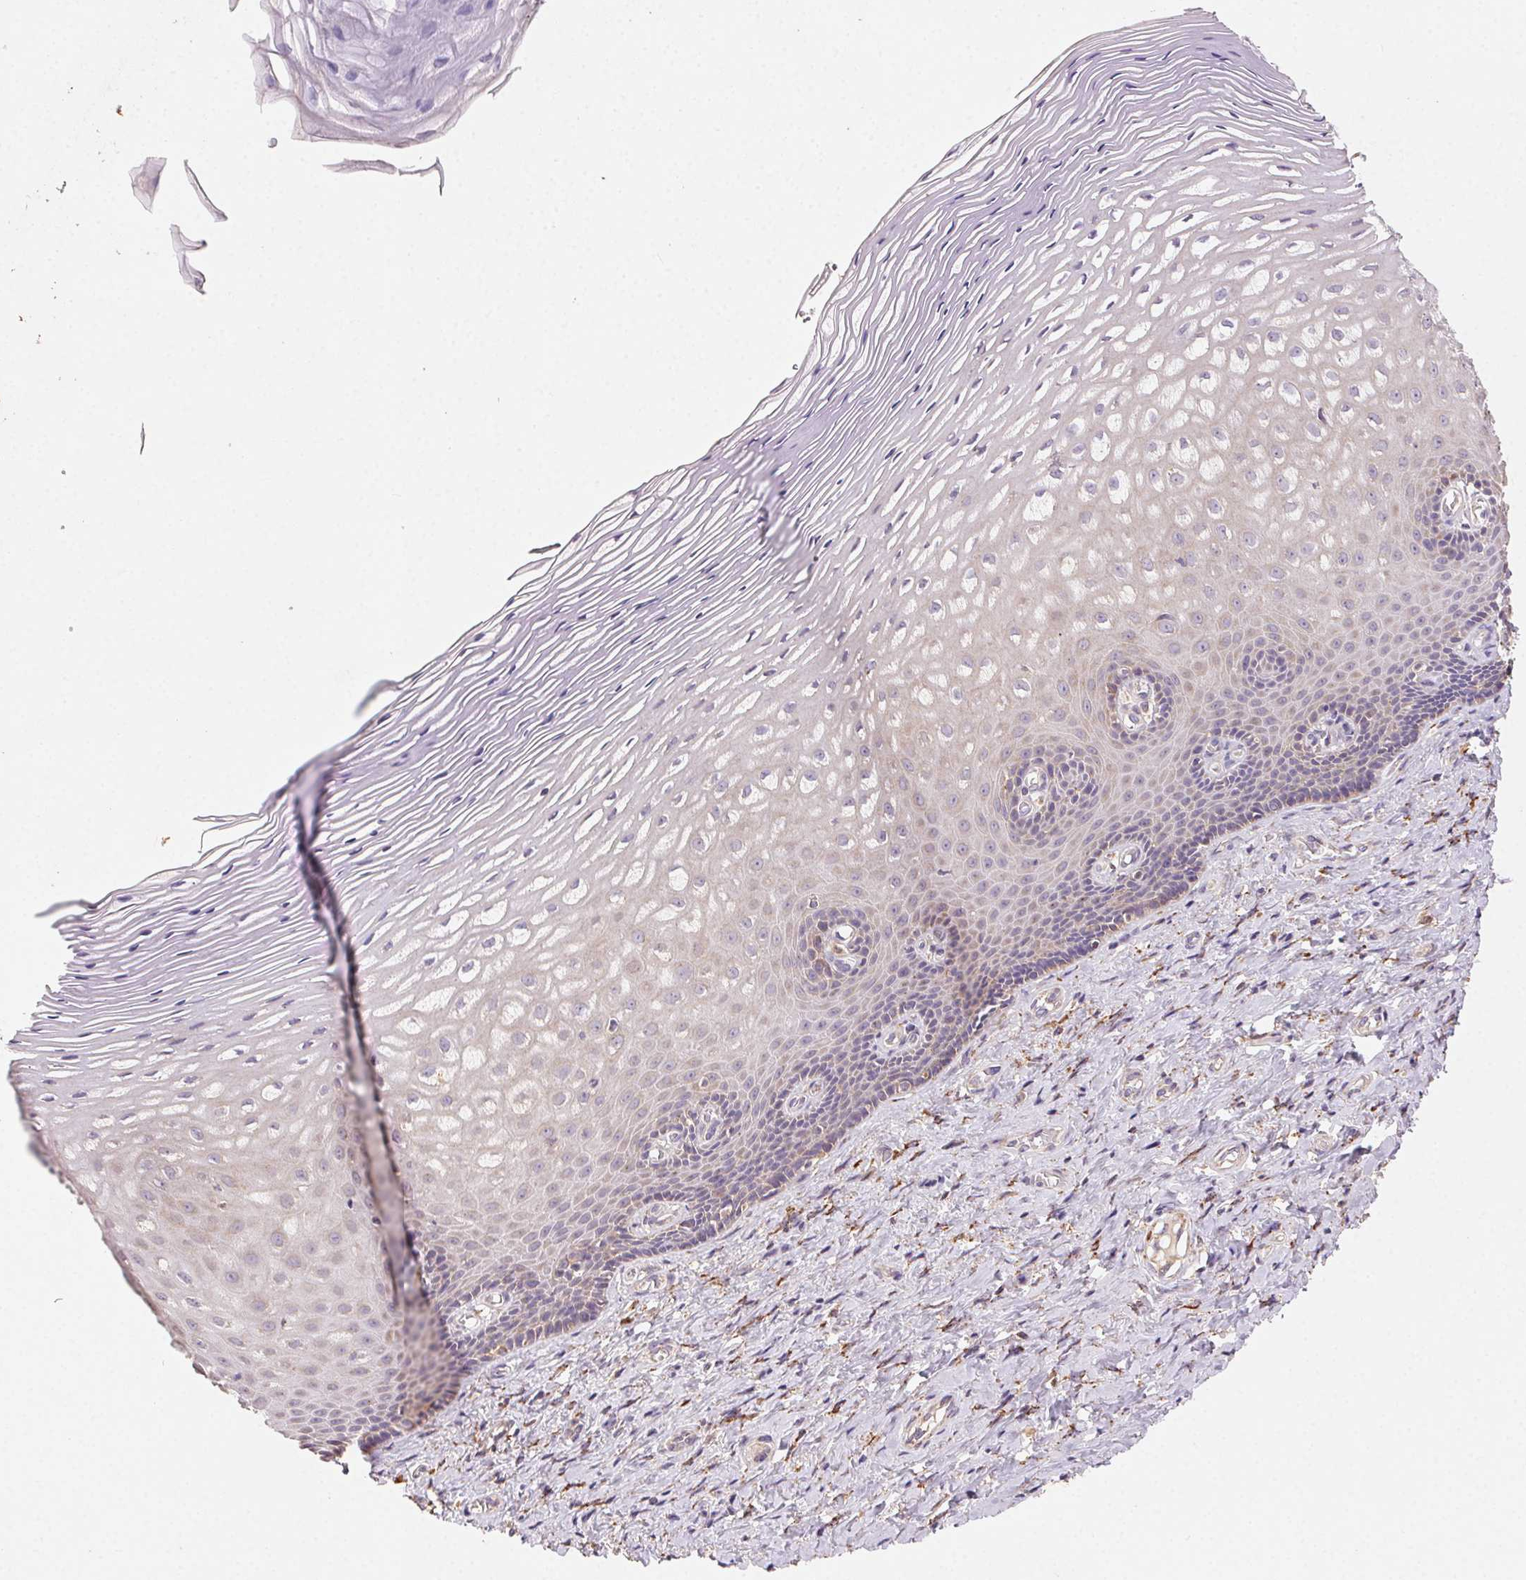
{"staining": {"intensity": "weak", "quantity": "<25%", "location": "cytoplasmic/membranous"}, "tissue": "vagina", "cell_type": "Squamous epithelial cells", "image_type": "normal", "snomed": [{"axis": "morphology", "description": "Normal tissue, NOS"}, {"axis": "topography", "description": "Vagina"}], "caption": "Immunohistochemistry (IHC) histopathology image of unremarkable human vagina stained for a protein (brown), which reveals no expression in squamous epithelial cells. (DAB immunohistochemistry, high magnification).", "gene": "FNBP1L", "patient": {"sex": "female", "age": 83}}